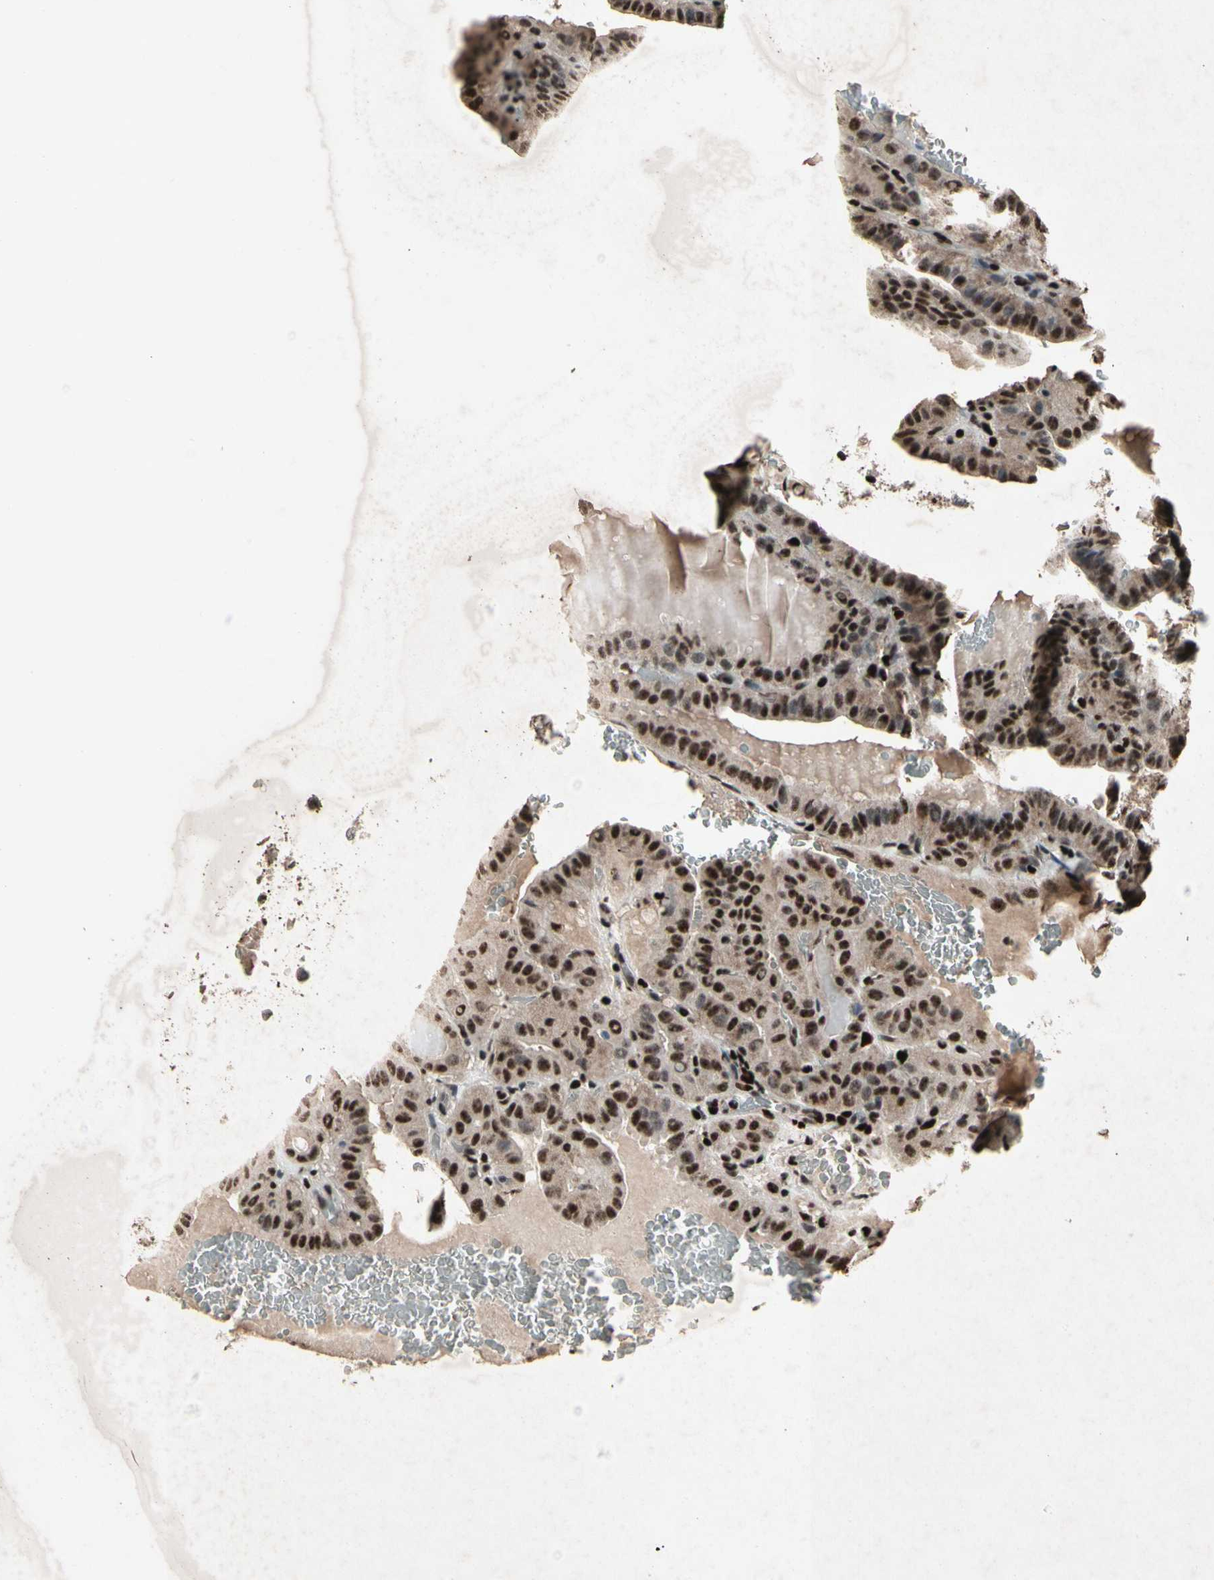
{"staining": {"intensity": "strong", "quantity": ">75%", "location": "cytoplasmic/membranous,nuclear"}, "tissue": "thyroid cancer", "cell_type": "Tumor cells", "image_type": "cancer", "snomed": [{"axis": "morphology", "description": "Papillary adenocarcinoma, NOS"}, {"axis": "topography", "description": "Thyroid gland"}], "caption": "Immunohistochemistry (IHC) histopathology image of thyroid papillary adenocarcinoma stained for a protein (brown), which reveals high levels of strong cytoplasmic/membranous and nuclear expression in about >75% of tumor cells.", "gene": "TBX2", "patient": {"sex": "male", "age": 77}}